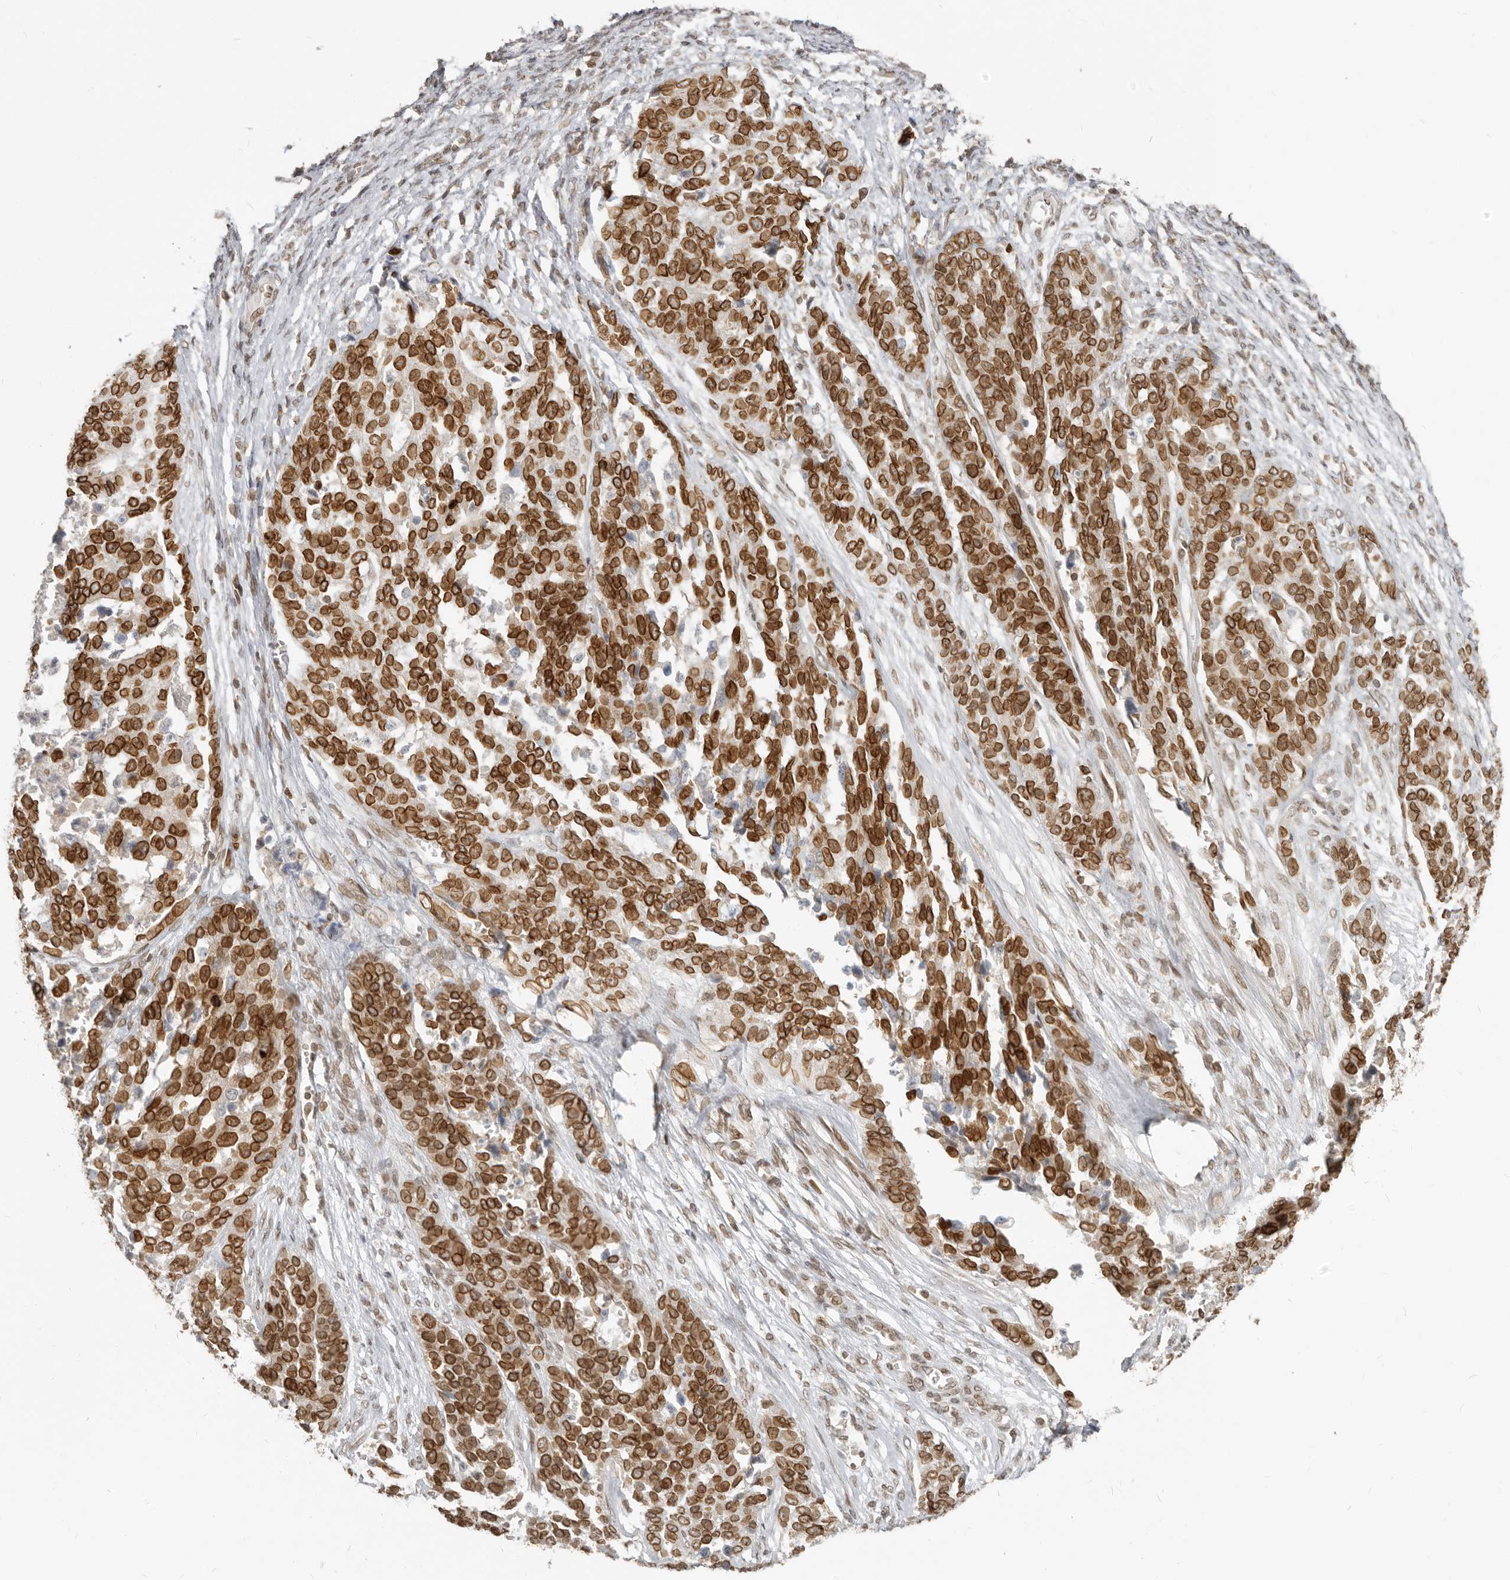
{"staining": {"intensity": "strong", "quantity": ">75%", "location": "cytoplasmic/membranous,nuclear"}, "tissue": "ovarian cancer", "cell_type": "Tumor cells", "image_type": "cancer", "snomed": [{"axis": "morphology", "description": "Cystadenocarcinoma, serous, NOS"}, {"axis": "topography", "description": "Ovary"}], "caption": "The immunohistochemical stain highlights strong cytoplasmic/membranous and nuclear expression in tumor cells of ovarian serous cystadenocarcinoma tissue.", "gene": "NUP153", "patient": {"sex": "female", "age": 44}}